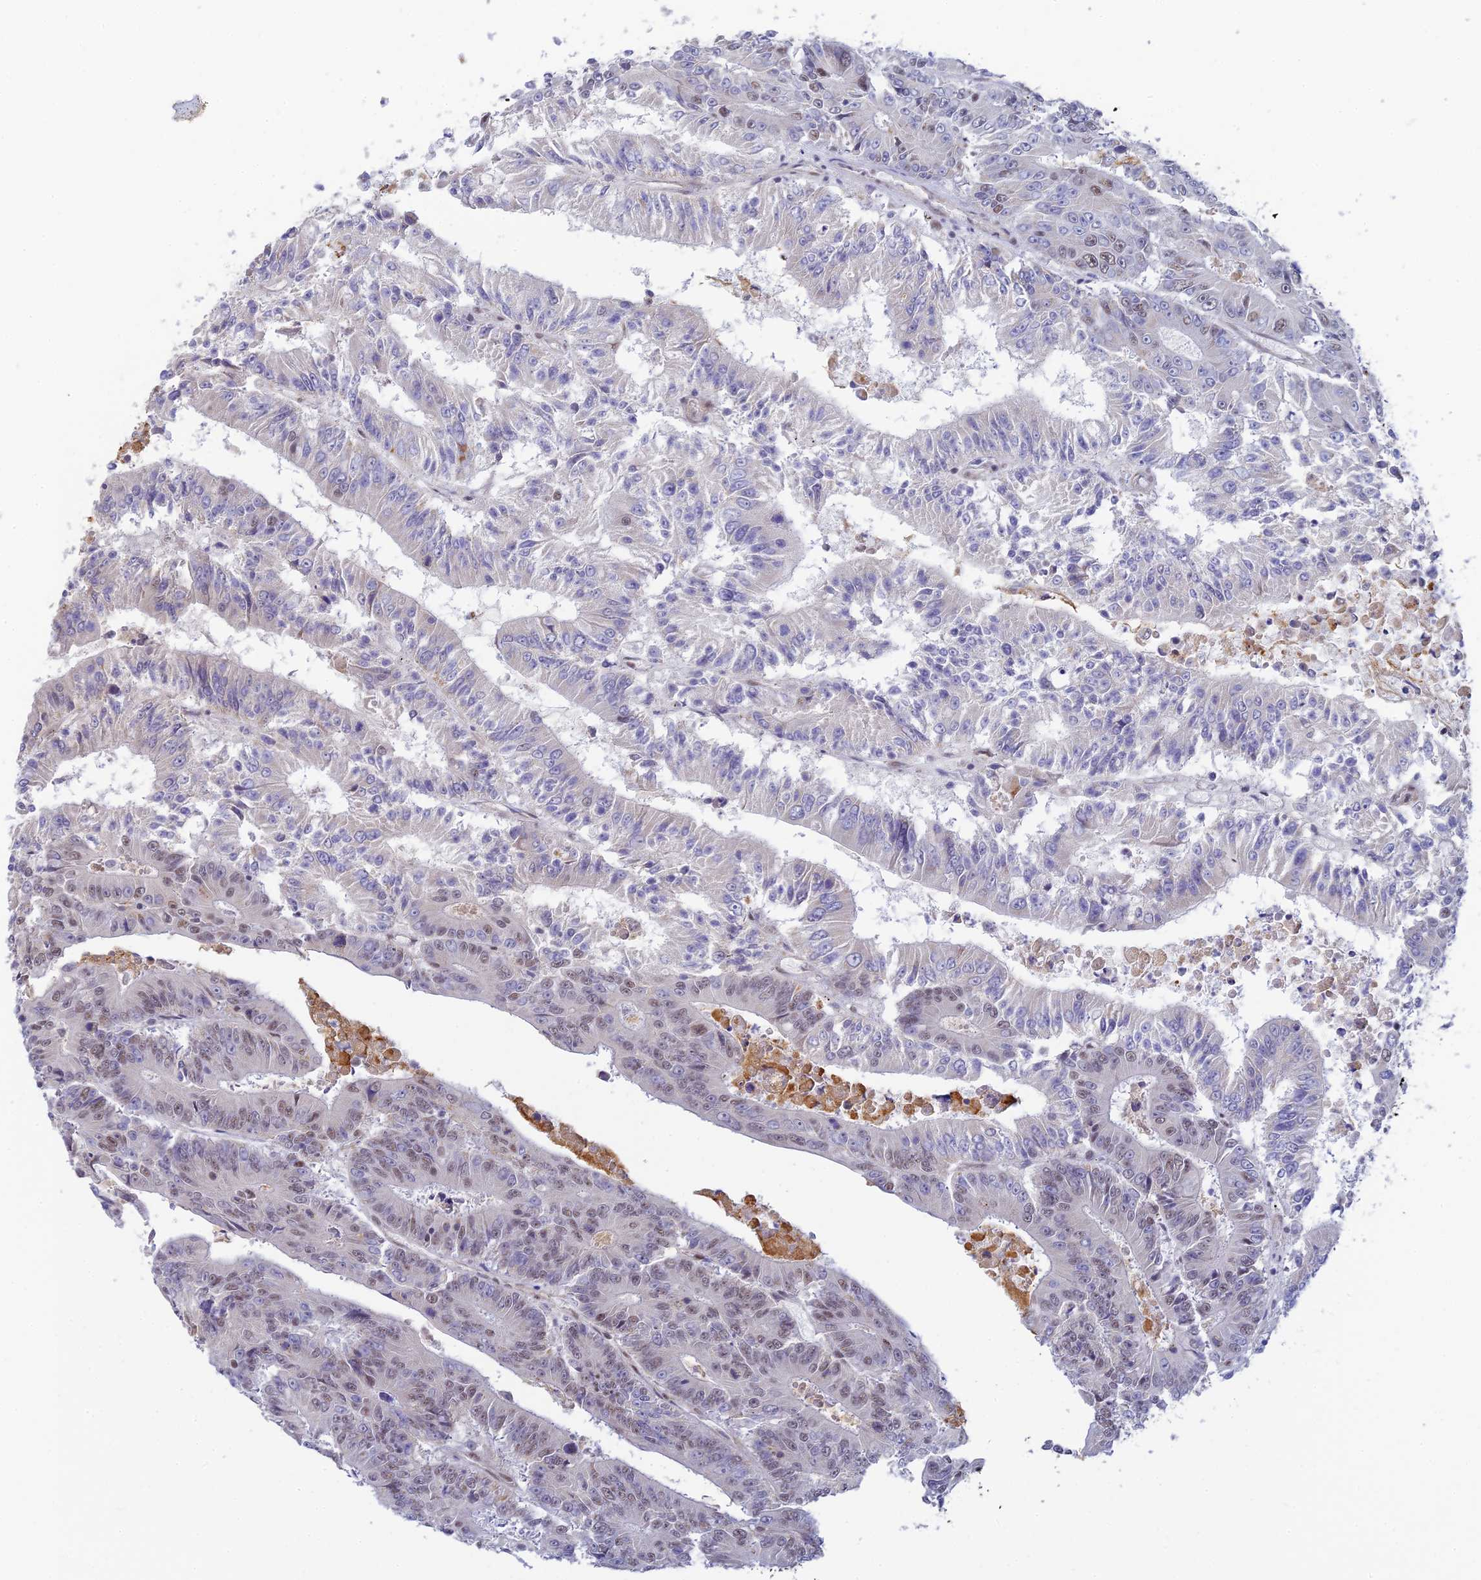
{"staining": {"intensity": "weak", "quantity": "25%-75%", "location": "nuclear"}, "tissue": "colorectal cancer", "cell_type": "Tumor cells", "image_type": "cancer", "snomed": [{"axis": "morphology", "description": "Adenocarcinoma, NOS"}, {"axis": "topography", "description": "Colon"}], "caption": "The photomicrograph shows staining of adenocarcinoma (colorectal), revealing weak nuclear protein positivity (brown color) within tumor cells.", "gene": "CFAP92", "patient": {"sex": "male", "age": 83}}